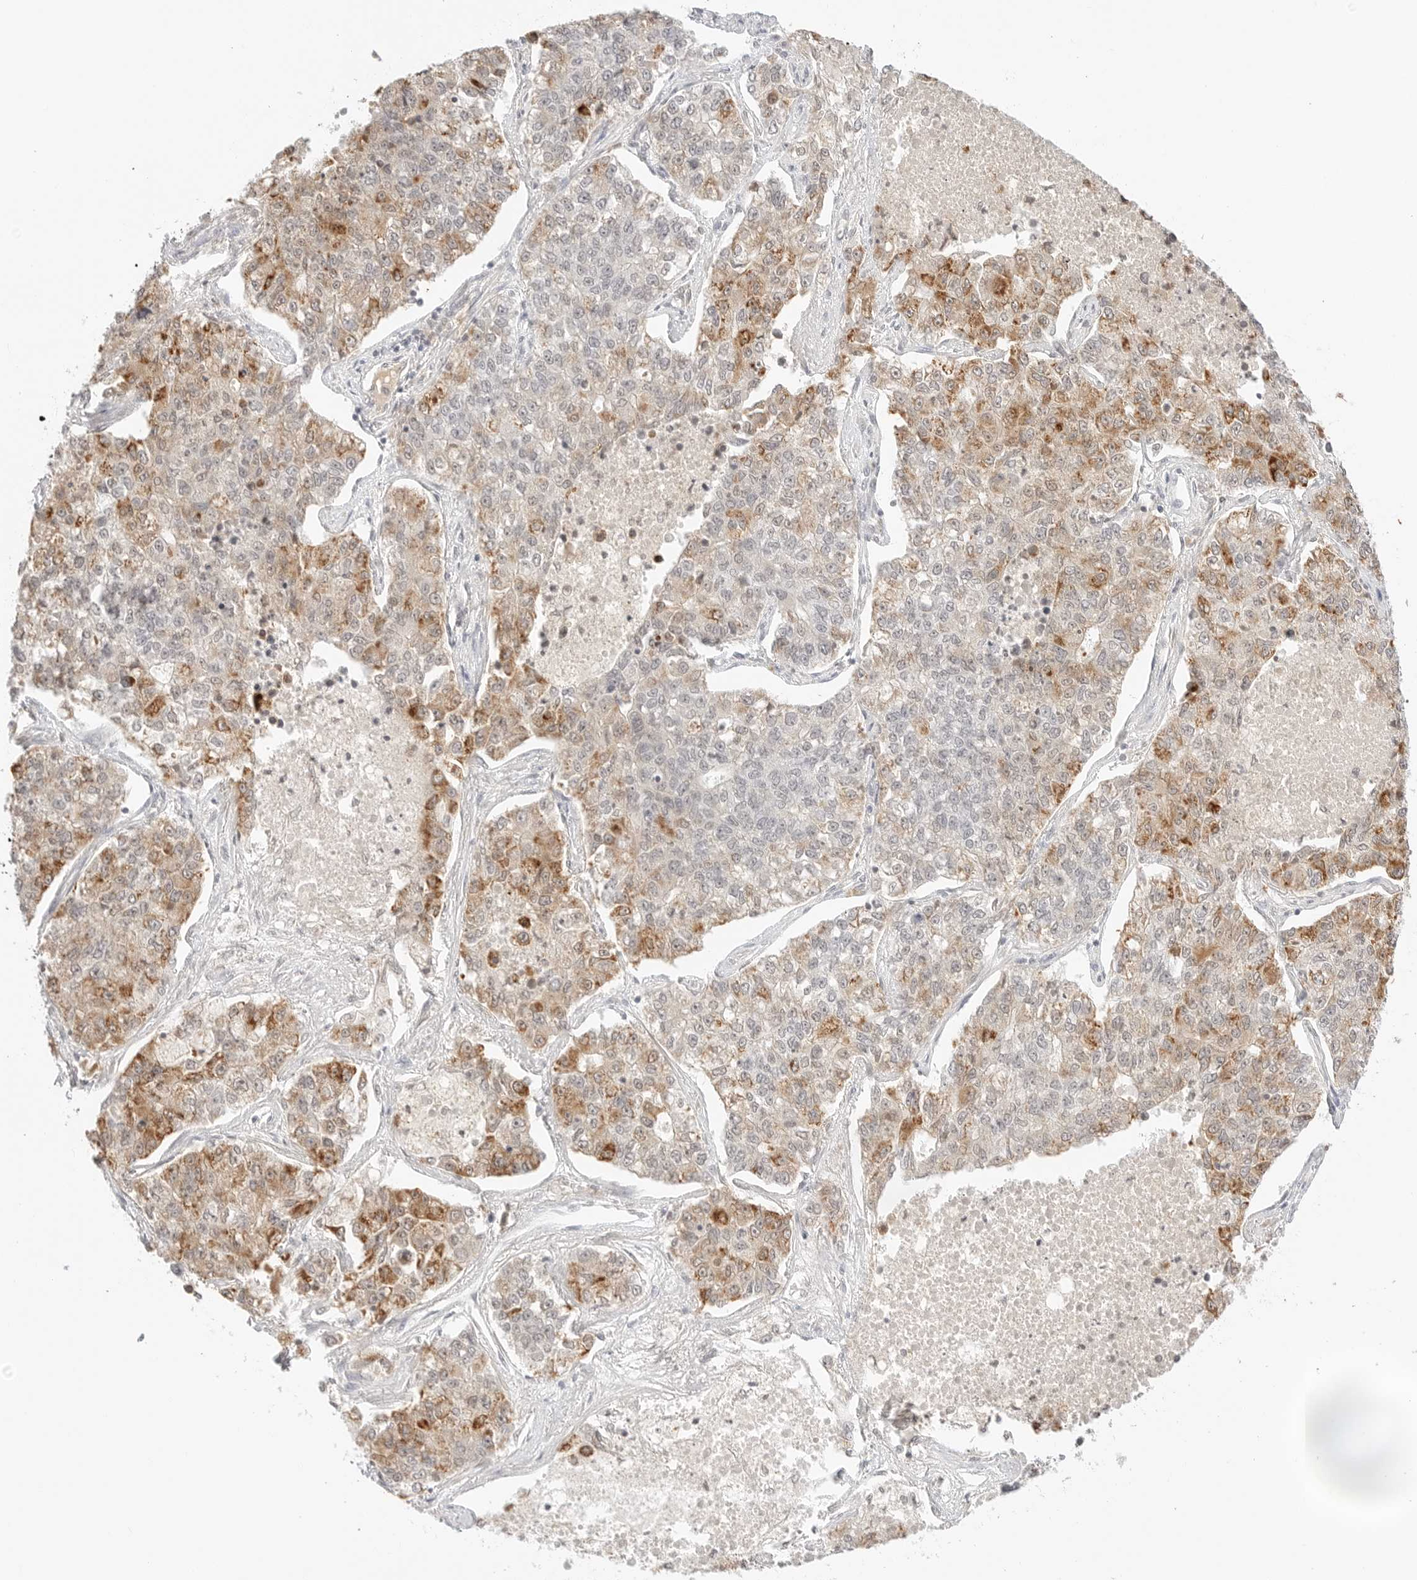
{"staining": {"intensity": "moderate", "quantity": "25%-75%", "location": "cytoplasmic/membranous"}, "tissue": "lung cancer", "cell_type": "Tumor cells", "image_type": "cancer", "snomed": [{"axis": "morphology", "description": "Adenocarcinoma, NOS"}, {"axis": "topography", "description": "Lung"}], "caption": "About 25%-75% of tumor cells in human lung cancer (adenocarcinoma) show moderate cytoplasmic/membranous protein expression as visualized by brown immunohistochemical staining.", "gene": "RPS6KL1", "patient": {"sex": "male", "age": 49}}